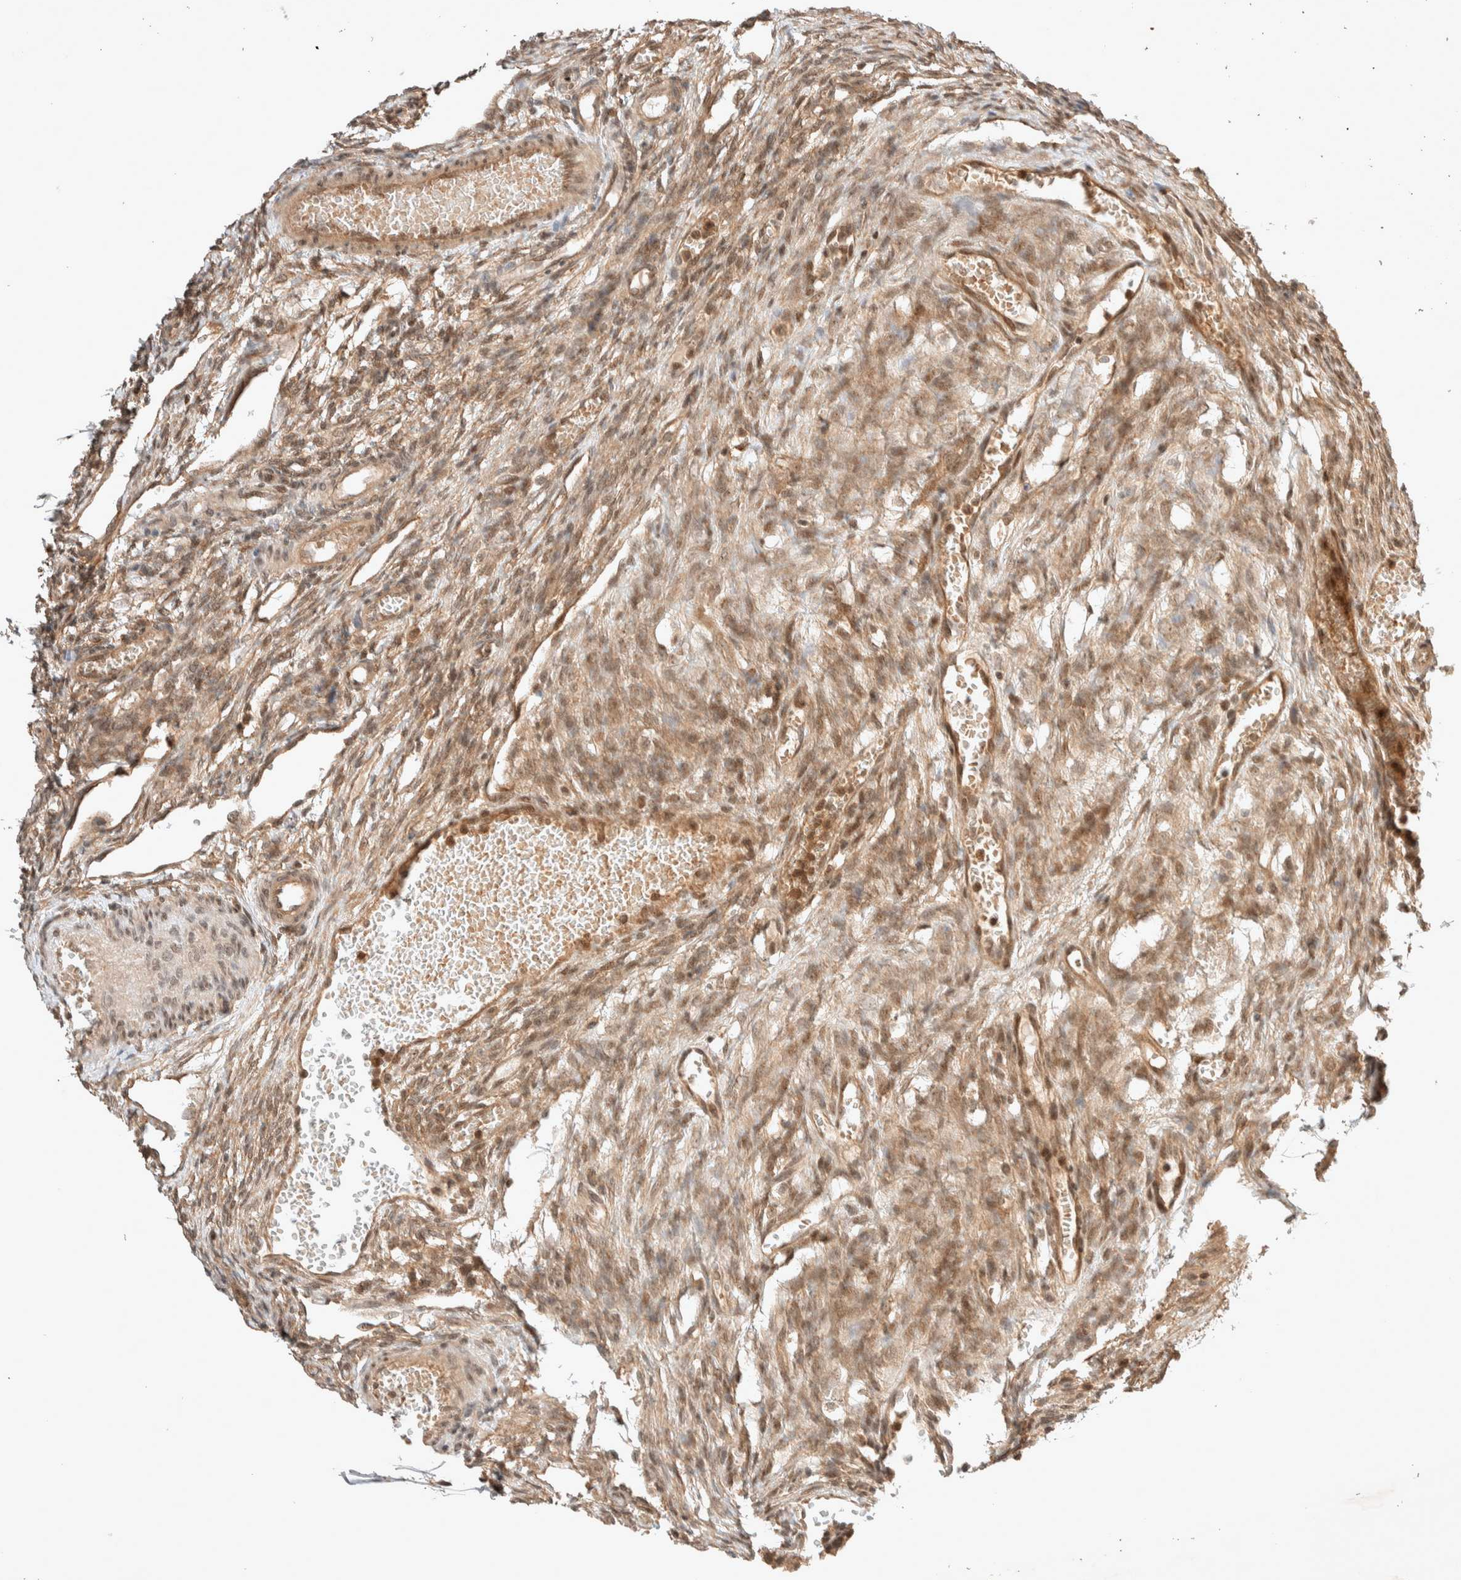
{"staining": {"intensity": "moderate", "quantity": ">75%", "location": "cytoplasmic/membranous,nuclear"}, "tissue": "ovary", "cell_type": "Ovarian stroma cells", "image_type": "normal", "snomed": [{"axis": "morphology", "description": "Normal tissue, NOS"}, {"axis": "topography", "description": "Ovary"}], "caption": "This histopathology image shows normal ovary stained with immunohistochemistry (IHC) to label a protein in brown. The cytoplasmic/membranous,nuclear of ovarian stroma cells show moderate positivity for the protein. Nuclei are counter-stained blue.", "gene": "THRA", "patient": {"sex": "female", "age": 33}}